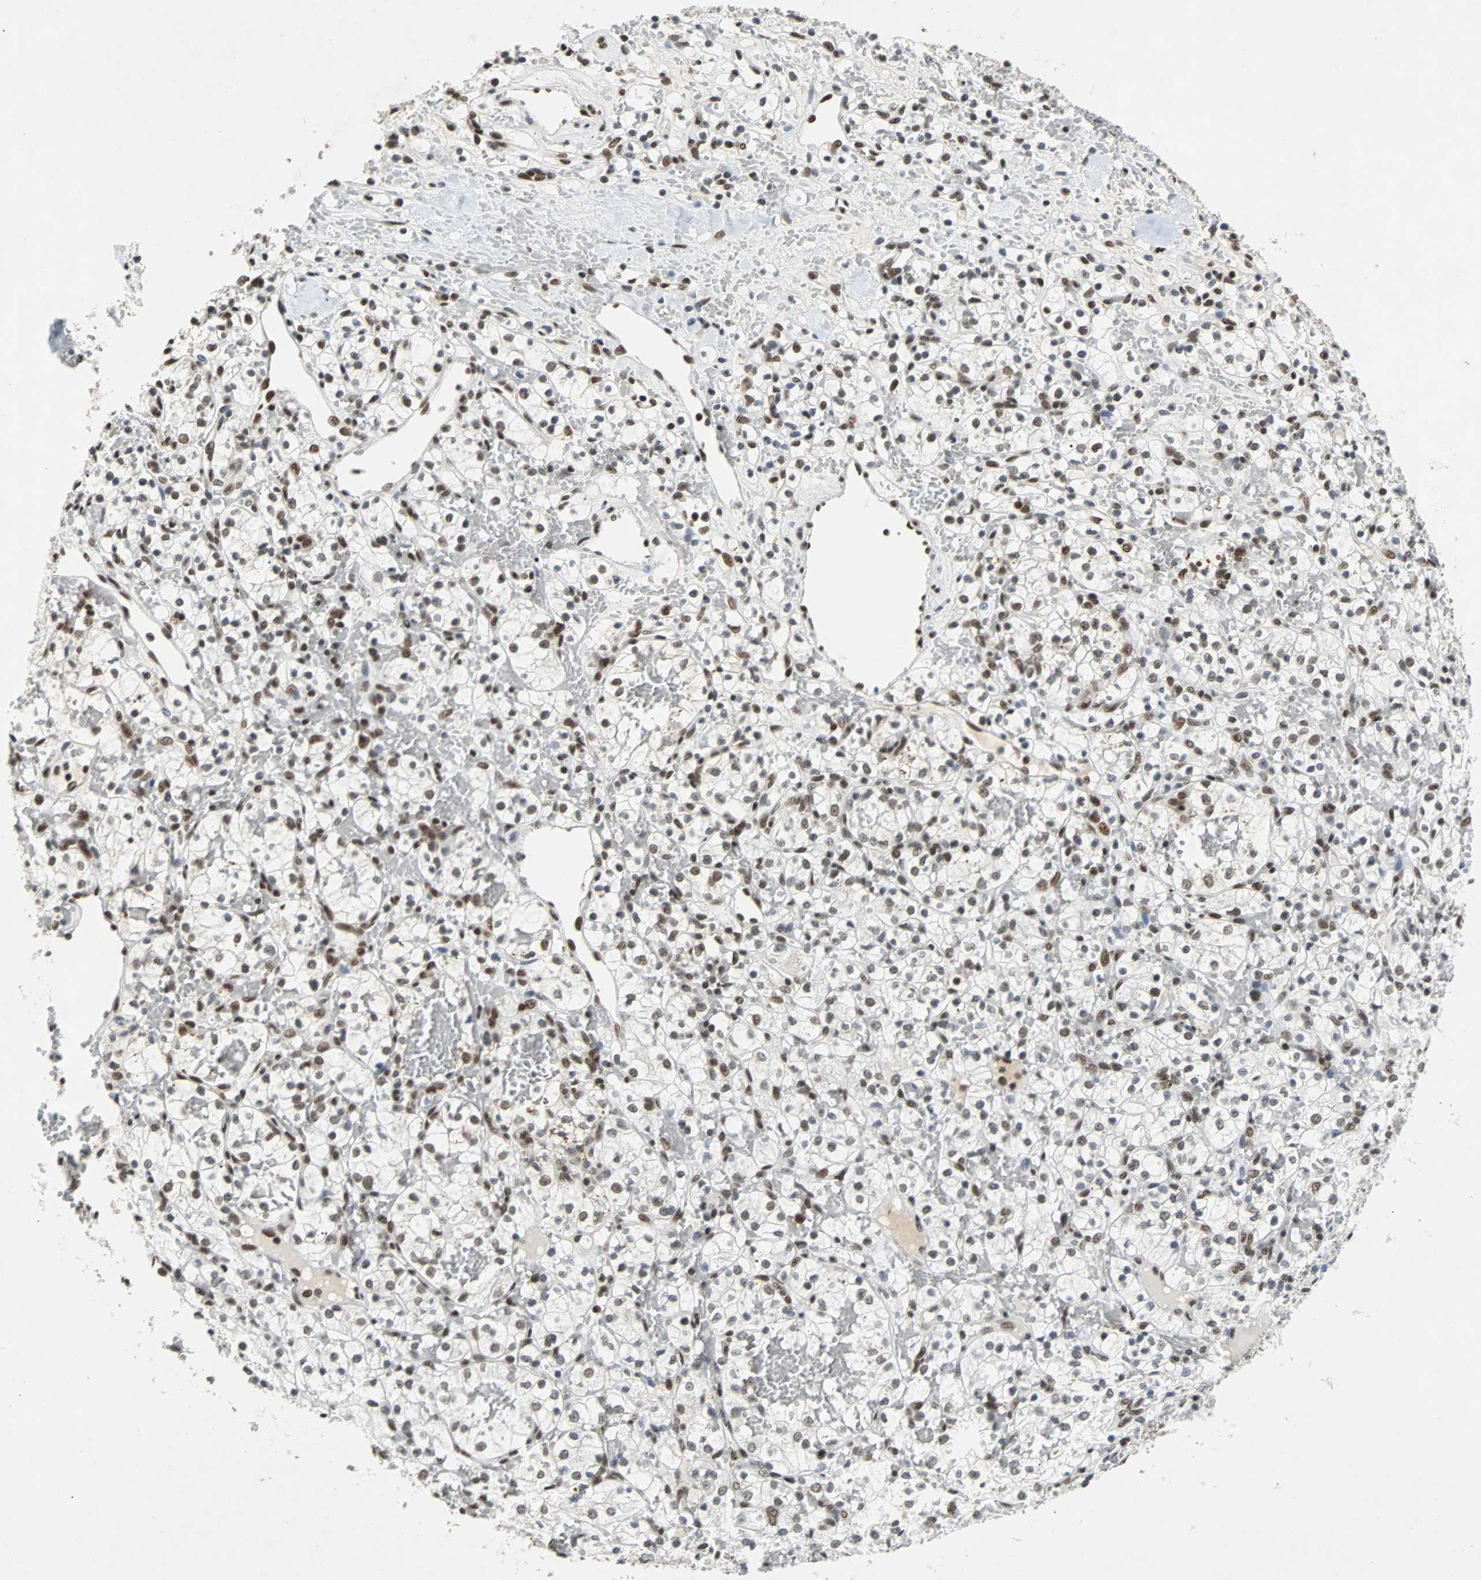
{"staining": {"intensity": "moderate", "quantity": ">75%", "location": "nuclear"}, "tissue": "renal cancer", "cell_type": "Tumor cells", "image_type": "cancer", "snomed": [{"axis": "morphology", "description": "Adenocarcinoma, NOS"}, {"axis": "topography", "description": "Kidney"}], "caption": "This is a micrograph of immunohistochemistry staining of renal cancer (adenocarcinoma), which shows moderate staining in the nuclear of tumor cells.", "gene": "GATAD2A", "patient": {"sex": "female", "age": 60}}